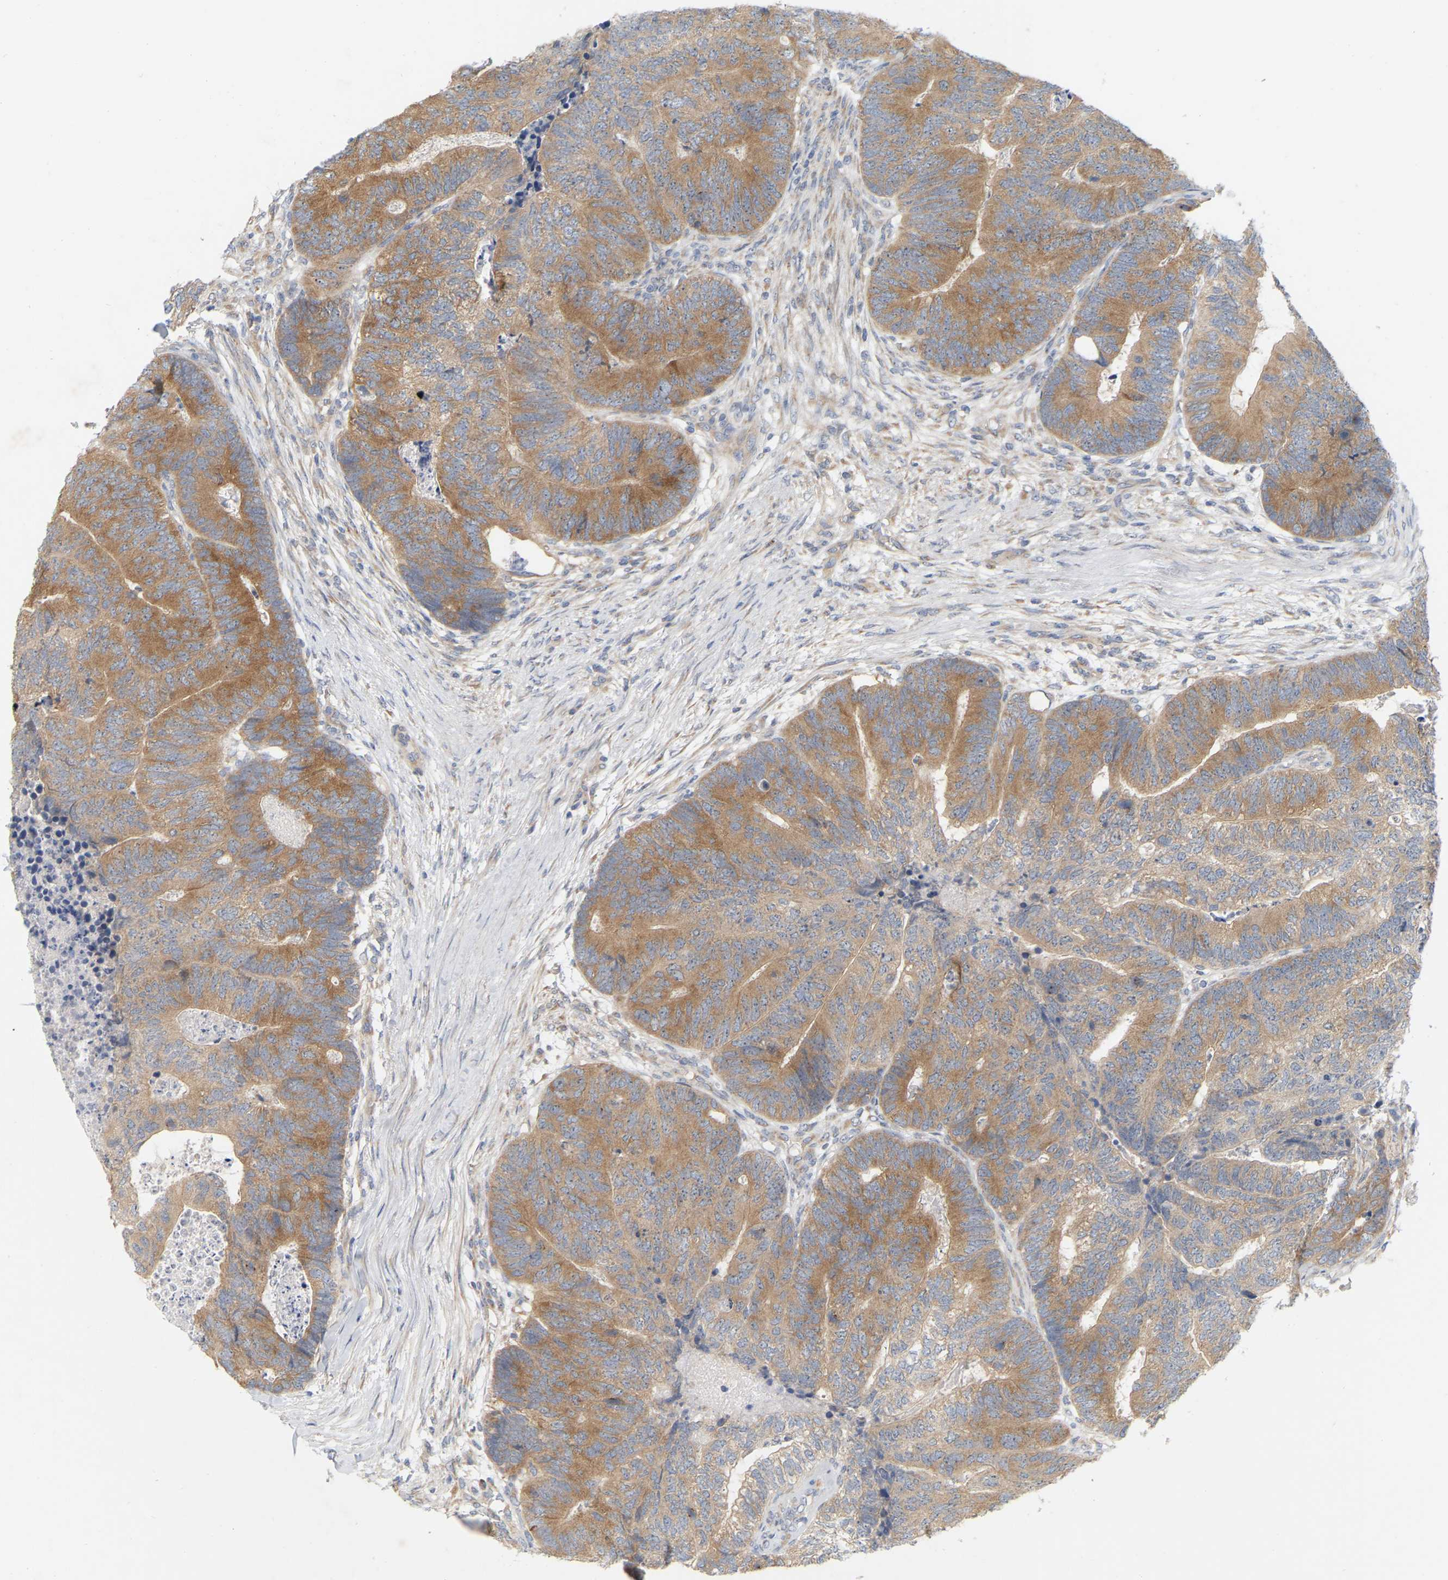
{"staining": {"intensity": "moderate", "quantity": ">75%", "location": "cytoplasmic/membranous,nuclear"}, "tissue": "colorectal cancer", "cell_type": "Tumor cells", "image_type": "cancer", "snomed": [{"axis": "morphology", "description": "Adenocarcinoma, NOS"}, {"axis": "topography", "description": "Colon"}], "caption": "This is an image of immunohistochemistry (IHC) staining of colorectal cancer (adenocarcinoma), which shows moderate expression in the cytoplasmic/membranous and nuclear of tumor cells.", "gene": "MINDY4", "patient": {"sex": "female", "age": 67}}